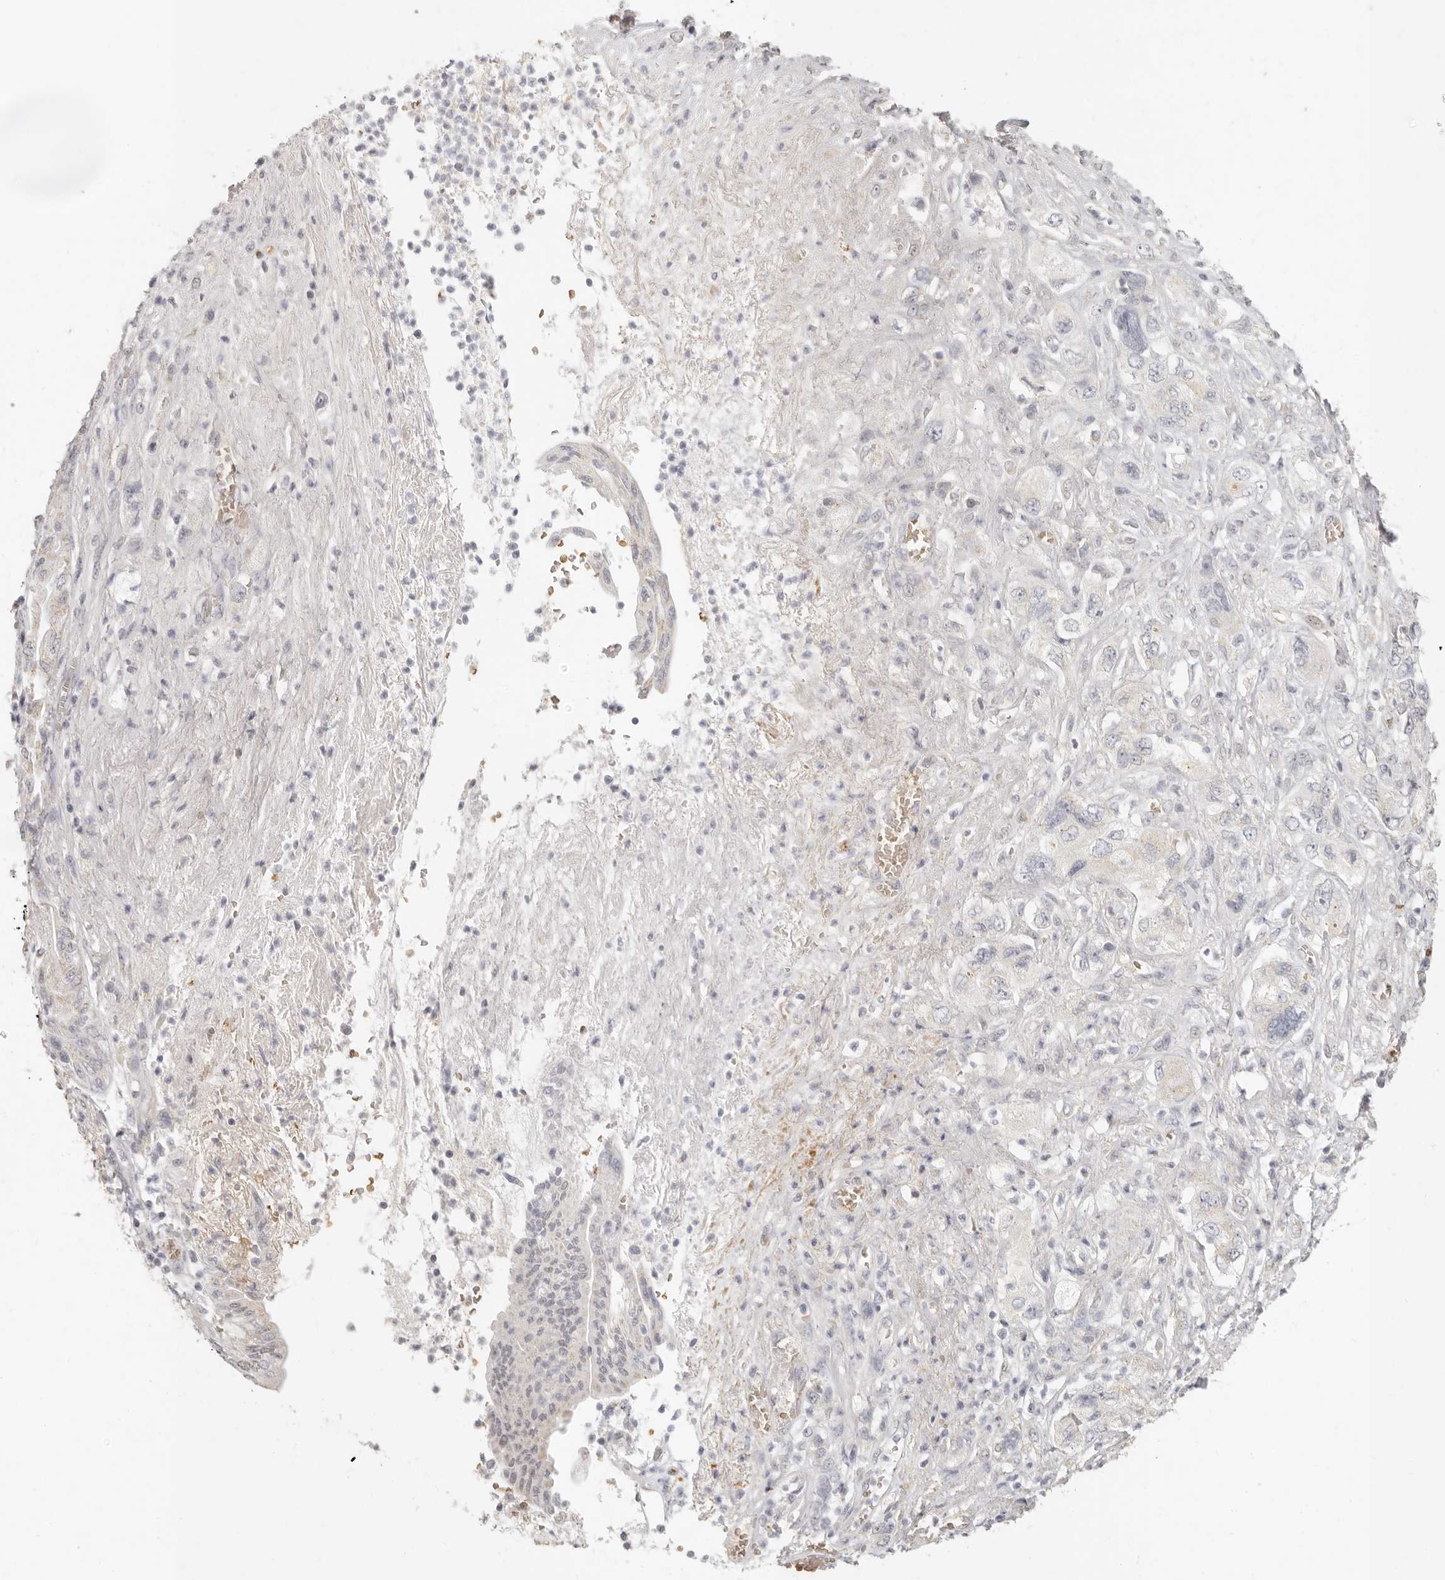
{"staining": {"intensity": "negative", "quantity": "none", "location": "none"}, "tissue": "pancreatic cancer", "cell_type": "Tumor cells", "image_type": "cancer", "snomed": [{"axis": "morphology", "description": "Adenocarcinoma, NOS"}, {"axis": "topography", "description": "Pancreas"}], "caption": "A histopathology image of human pancreatic adenocarcinoma is negative for staining in tumor cells.", "gene": "NIBAN1", "patient": {"sex": "female", "age": 73}}